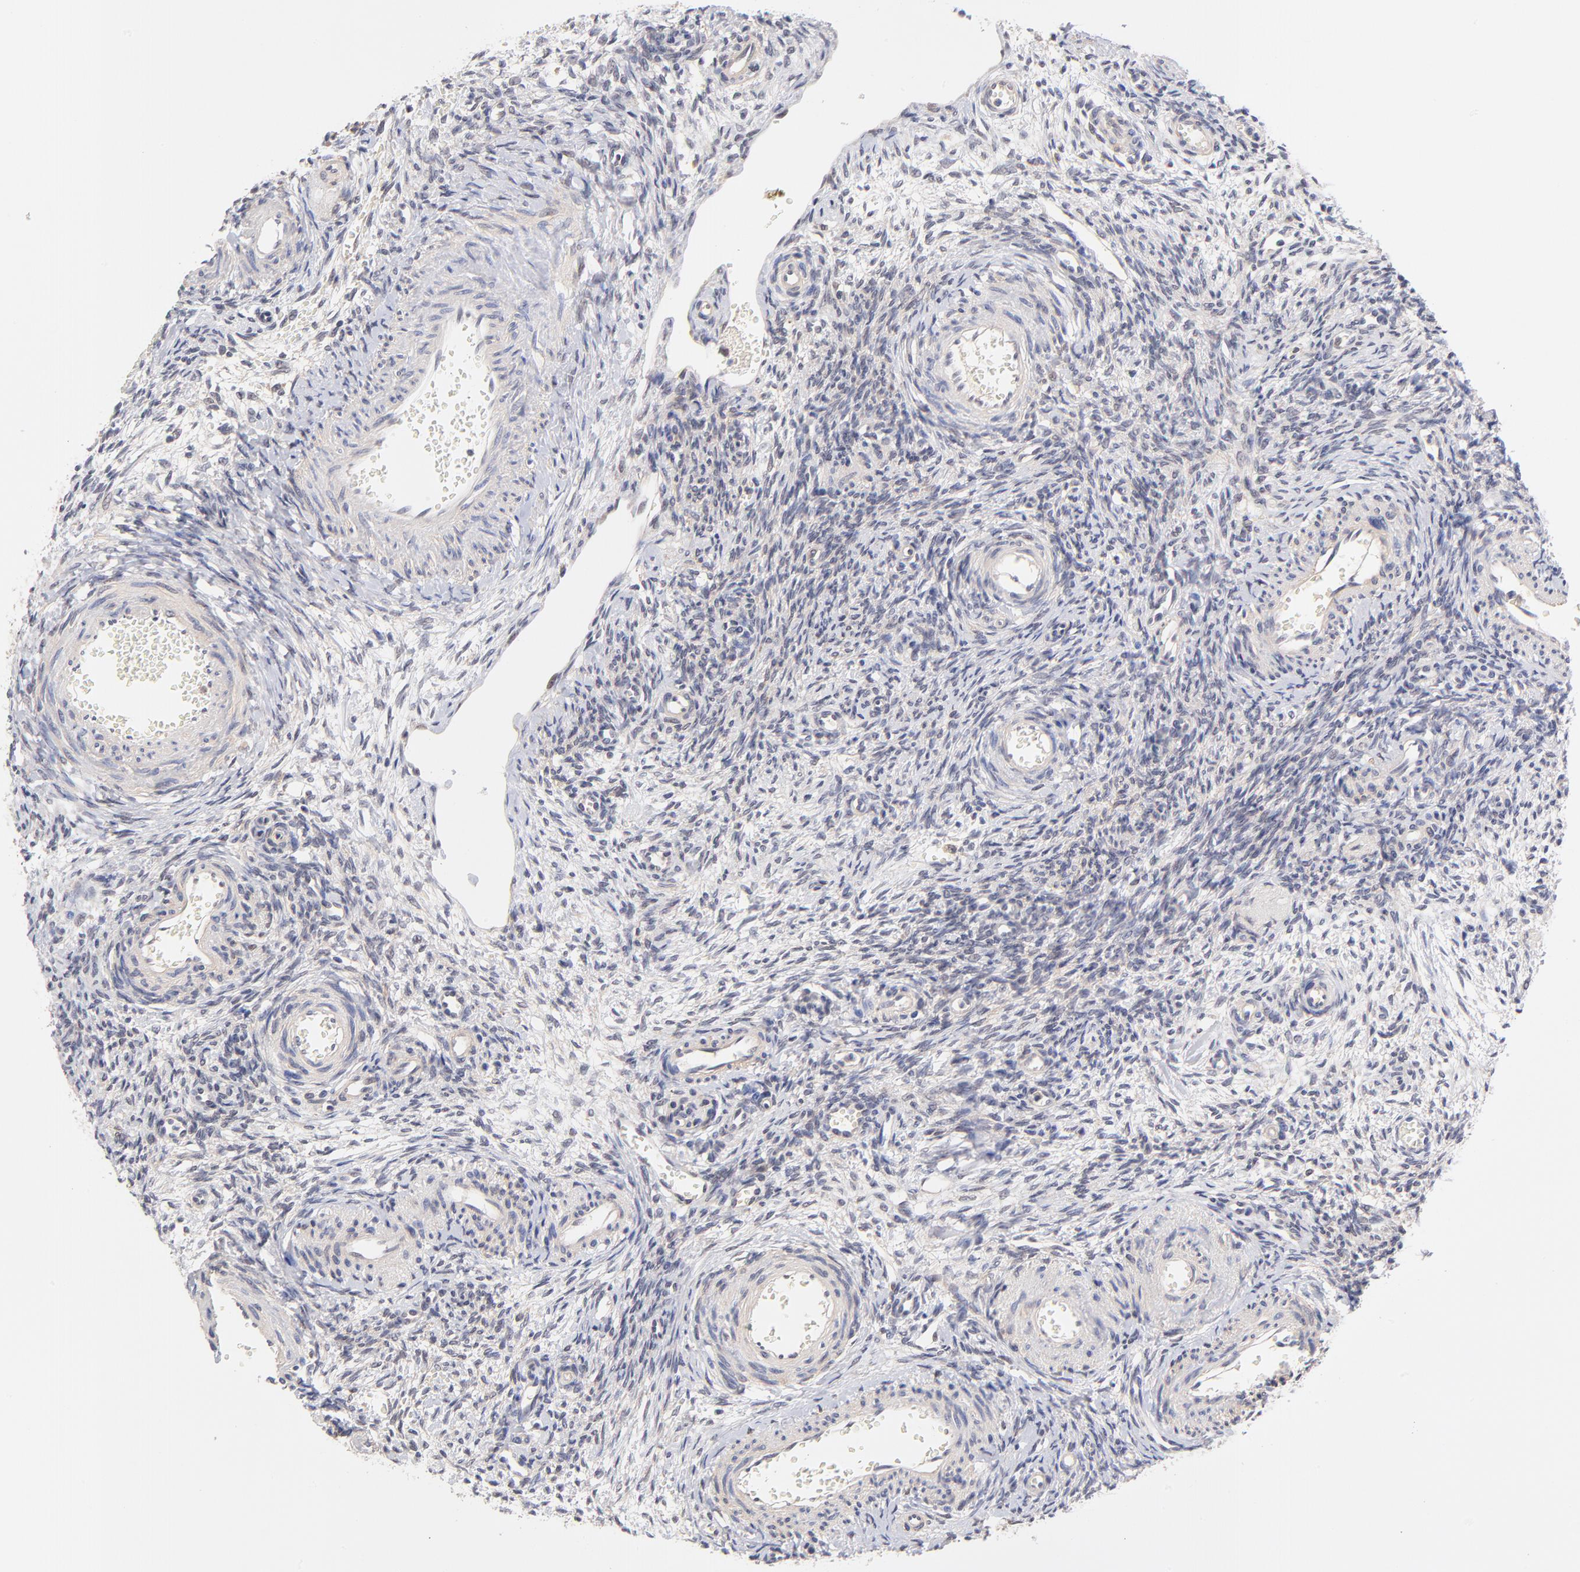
{"staining": {"intensity": "moderate", "quantity": ">75%", "location": "cytoplasmic/membranous"}, "tissue": "ovary", "cell_type": "Follicle cells", "image_type": "normal", "snomed": [{"axis": "morphology", "description": "Normal tissue, NOS"}, {"axis": "topography", "description": "Ovary"}], "caption": "Normal ovary was stained to show a protein in brown. There is medium levels of moderate cytoplasmic/membranous positivity in approximately >75% of follicle cells. Immunohistochemistry (ihc) stains the protein in brown and the nuclei are stained blue.", "gene": "UBE2E2", "patient": {"sex": "female", "age": 39}}